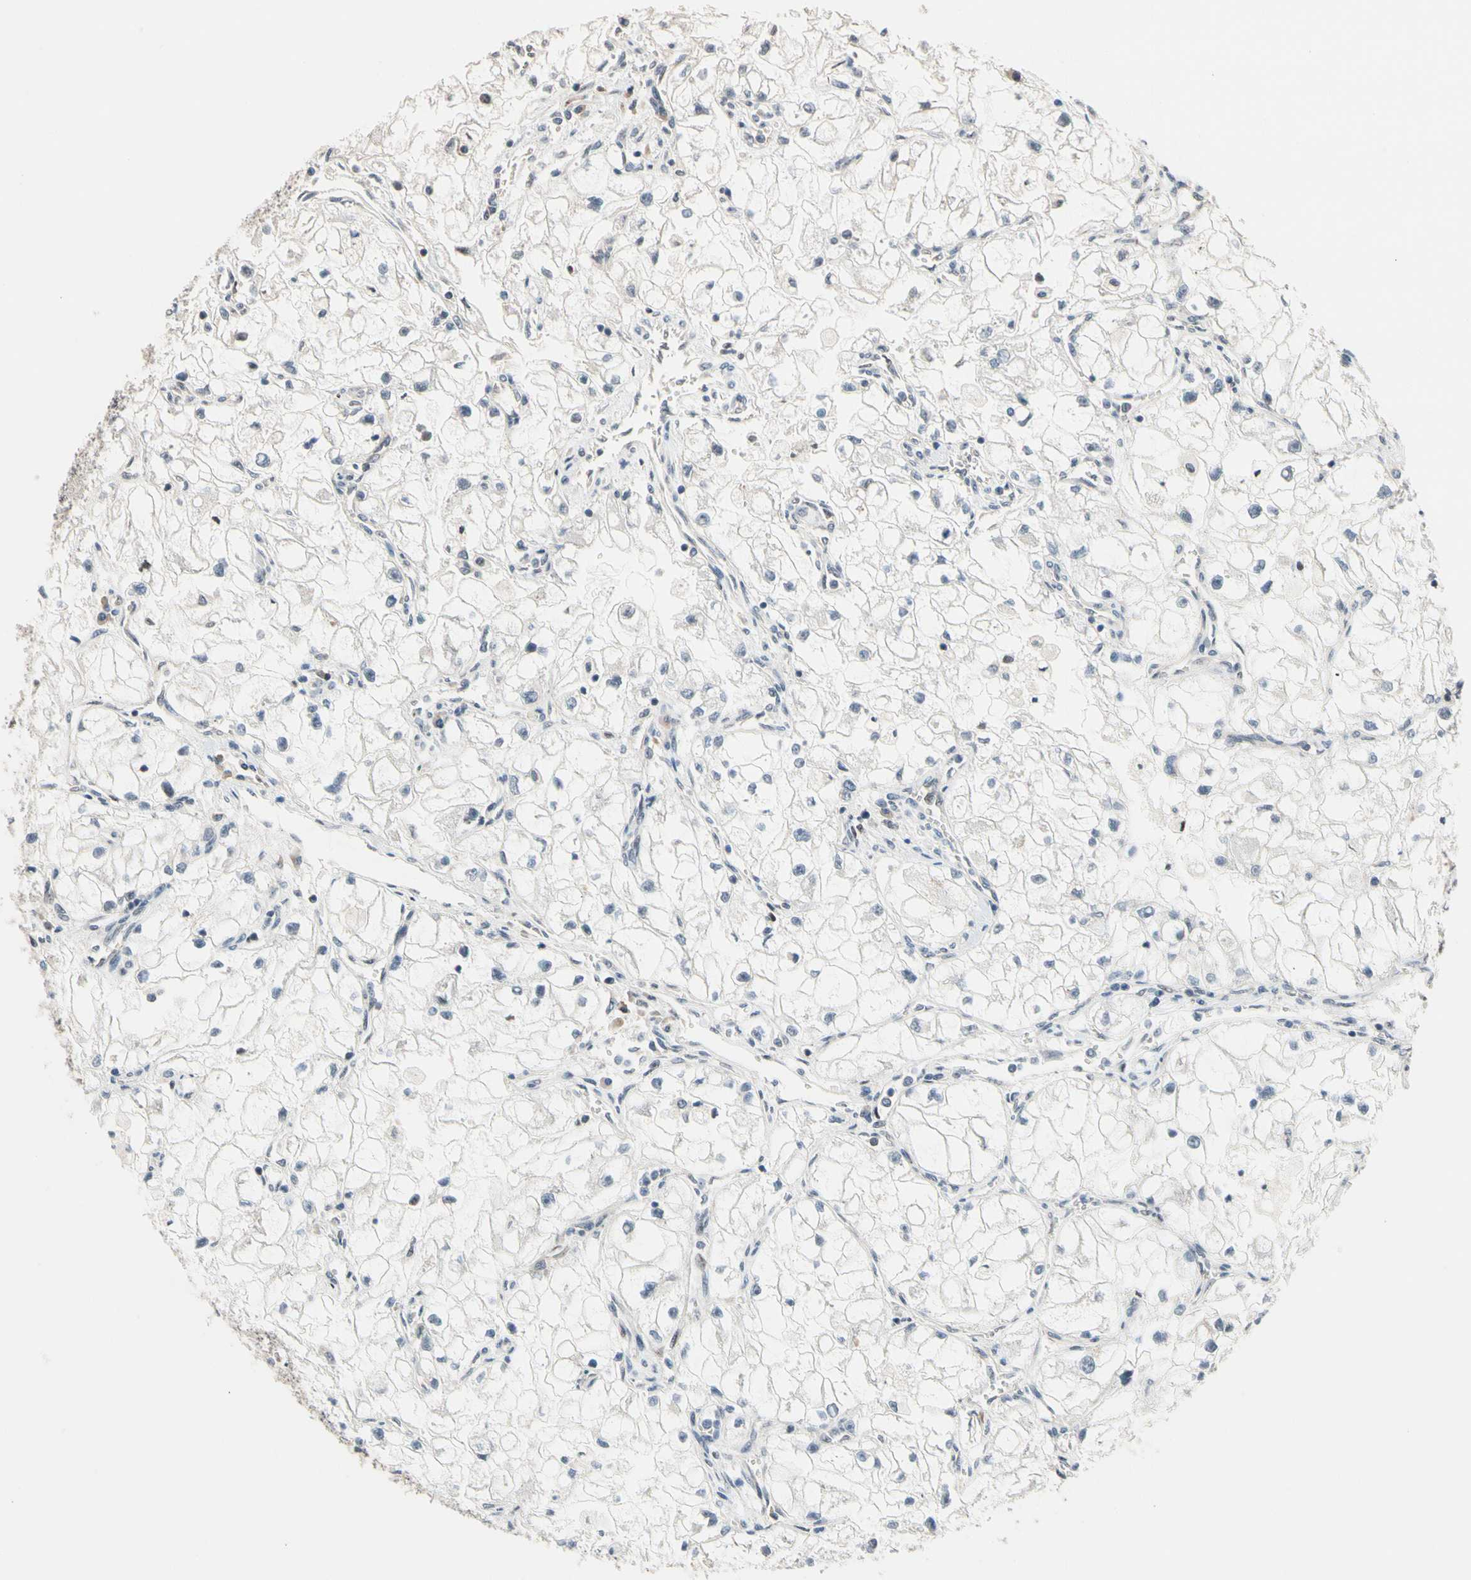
{"staining": {"intensity": "negative", "quantity": "none", "location": "none"}, "tissue": "renal cancer", "cell_type": "Tumor cells", "image_type": "cancer", "snomed": [{"axis": "morphology", "description": "Adenocarcinoma, NOS"}, {"axis": "topography", "description": "Kidney"}], "caption": "Tumor cells are negative for brown protein staining in renal cancer.", "gene": "NGEF", "patient": {"sex": "female", "age": 70}}